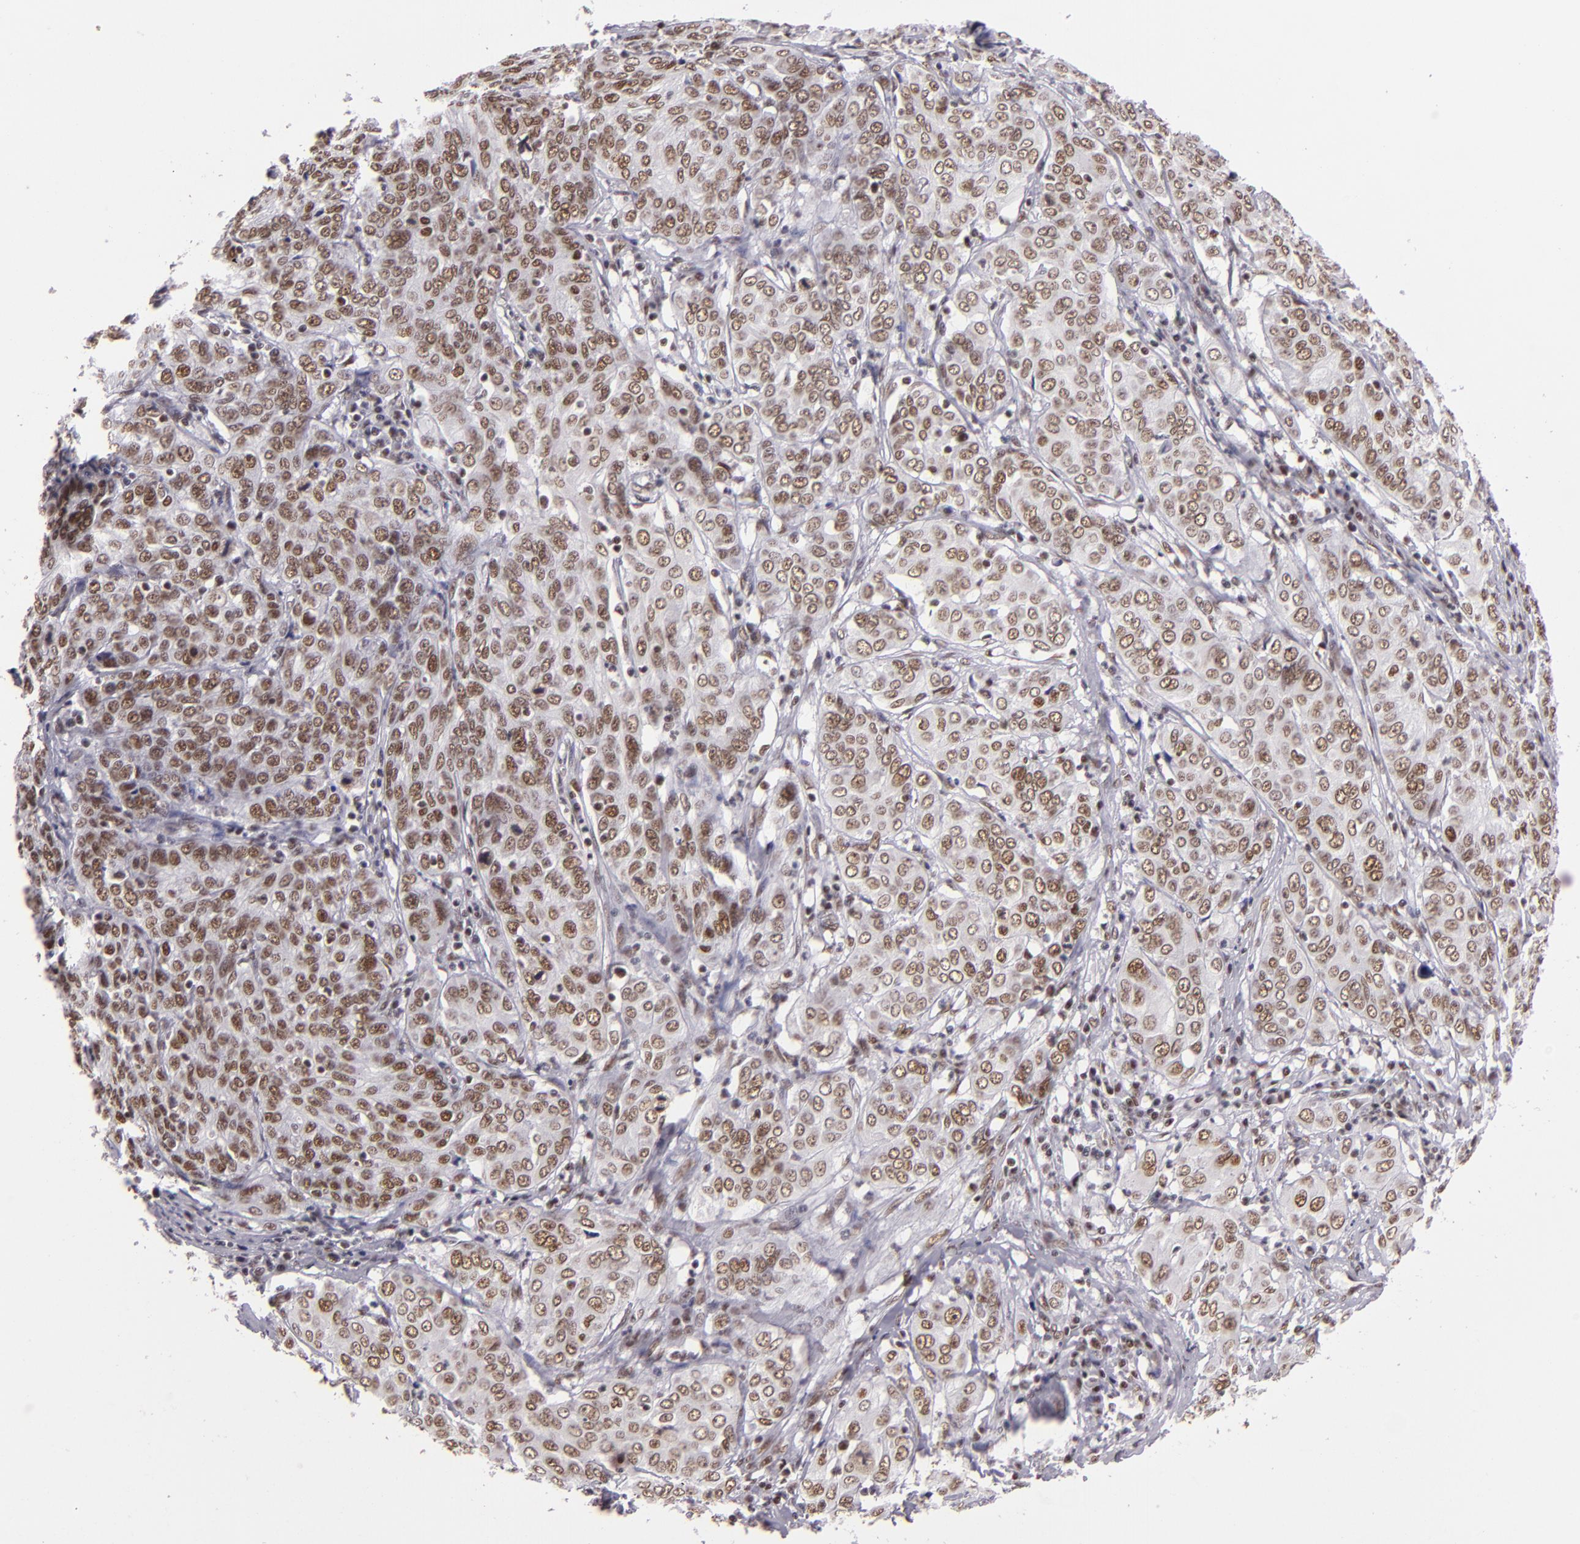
{"staining": {"intensity": "moderate", "quantity": ">75%", "location": "nuclear"}, "tissue": "cervical cancer", "cell_type": "Tumor cells", "image_type": "cancer", "snomed": [{"axis": "morphology", "description": "Squamous cell carcinoma, NOS"}, {"axis": "topography", "description": "Cervix"}], "caption": "Moderate nuclear staining for a protein is identified in about >75% of tumor cells of cervical squamous cell carcinoma using immunohistochemistry.", "gene": "BRD8", "patient": {"sex": "female", "age": 38}}